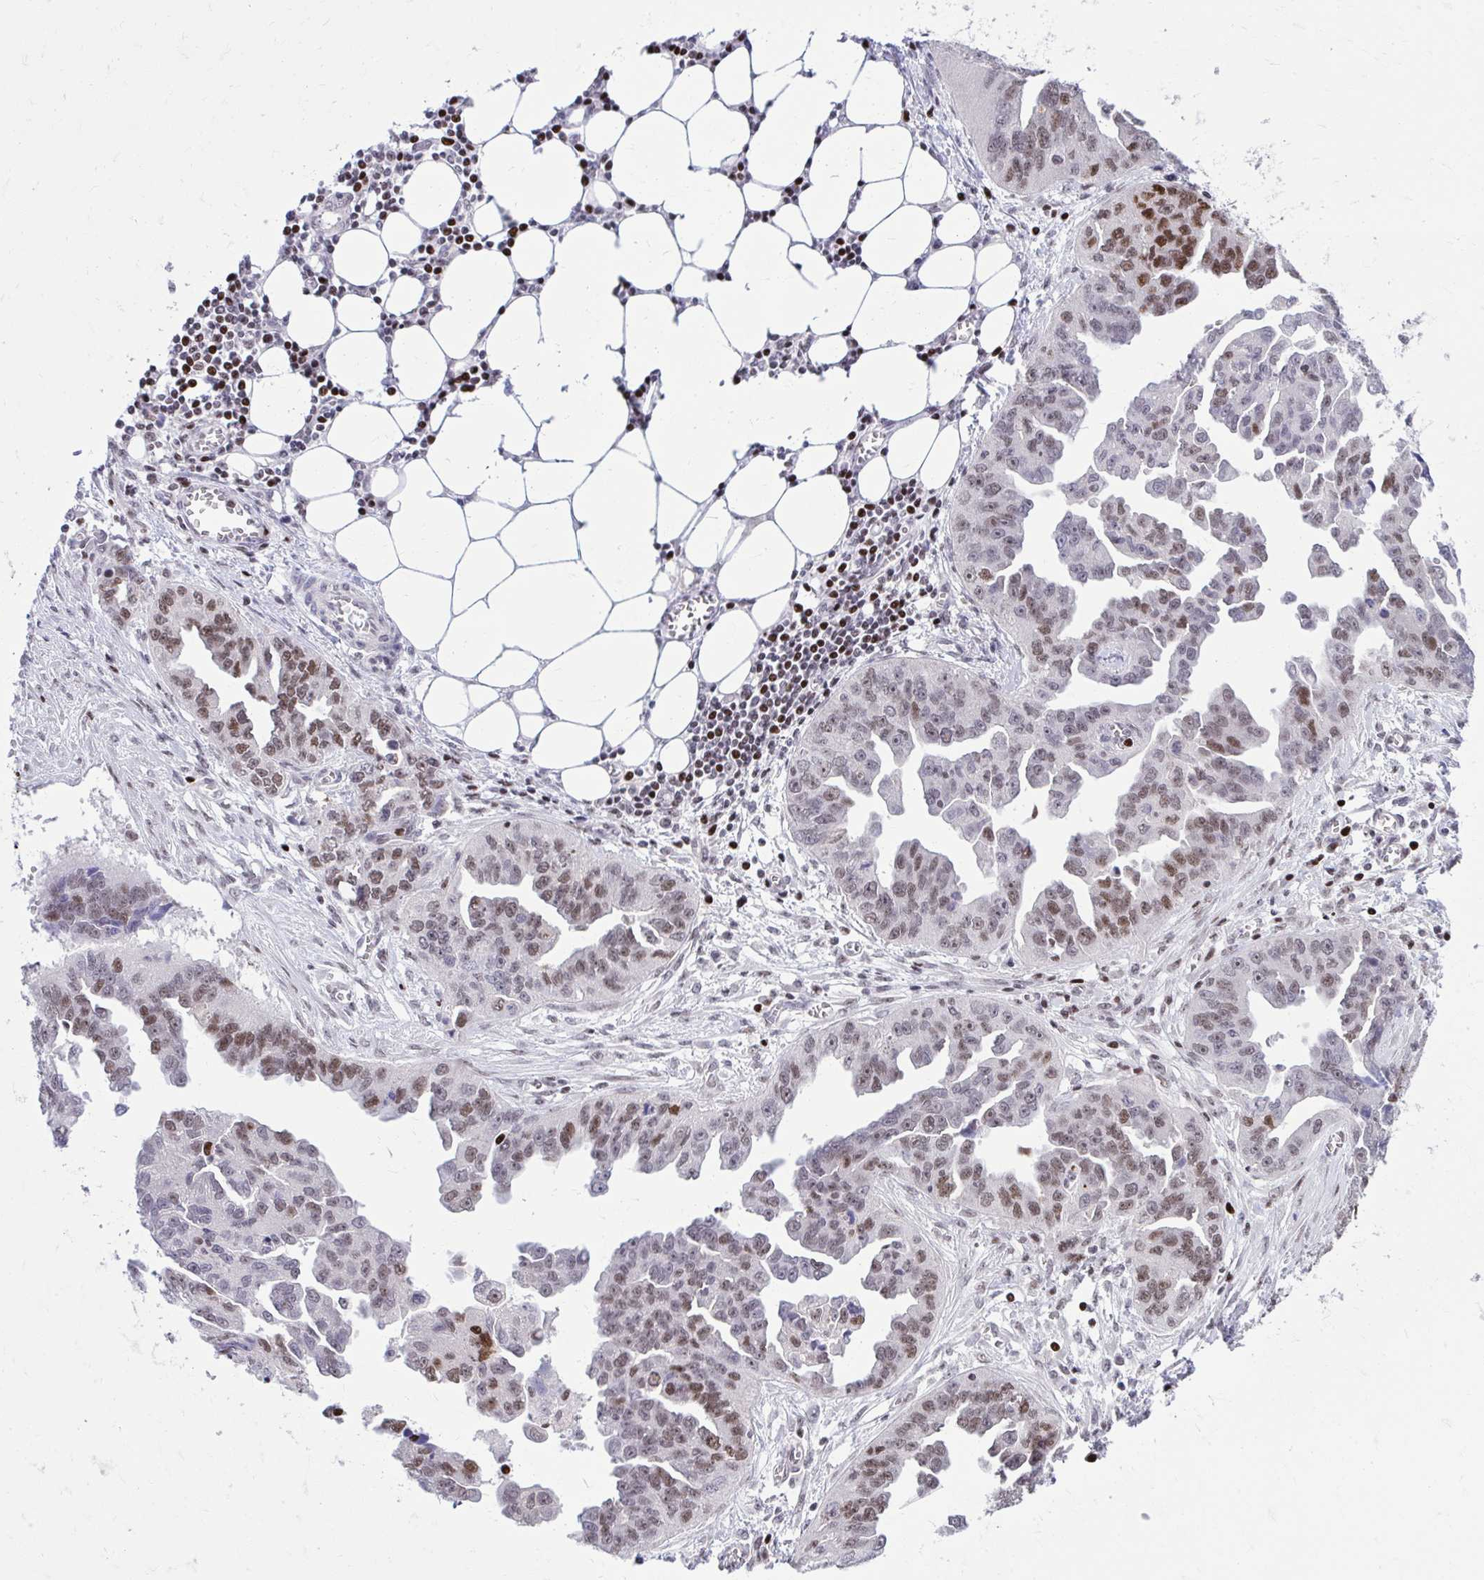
{"staining": {"intensity": "moderate", "quantity": "25%-75%", "location": "nuclear"}, "tissue": "ovarian cancer", "cell_type": "Tumor cells", "image_type": "cancer", "snomed": [{"axis": "morphology", "description": "Cystadenocarcinoma, serous, NOS"}, {"axis": "topography", "description": "Ovary"}], "caption": "The image shows staining of serous cystadenocarcinoma (ovarian), revealing moderate nuclear protein positivity (brown color) within tumor cells.", "gene": "C14orf39", "patient": {"sex": "female", "age": 75}}